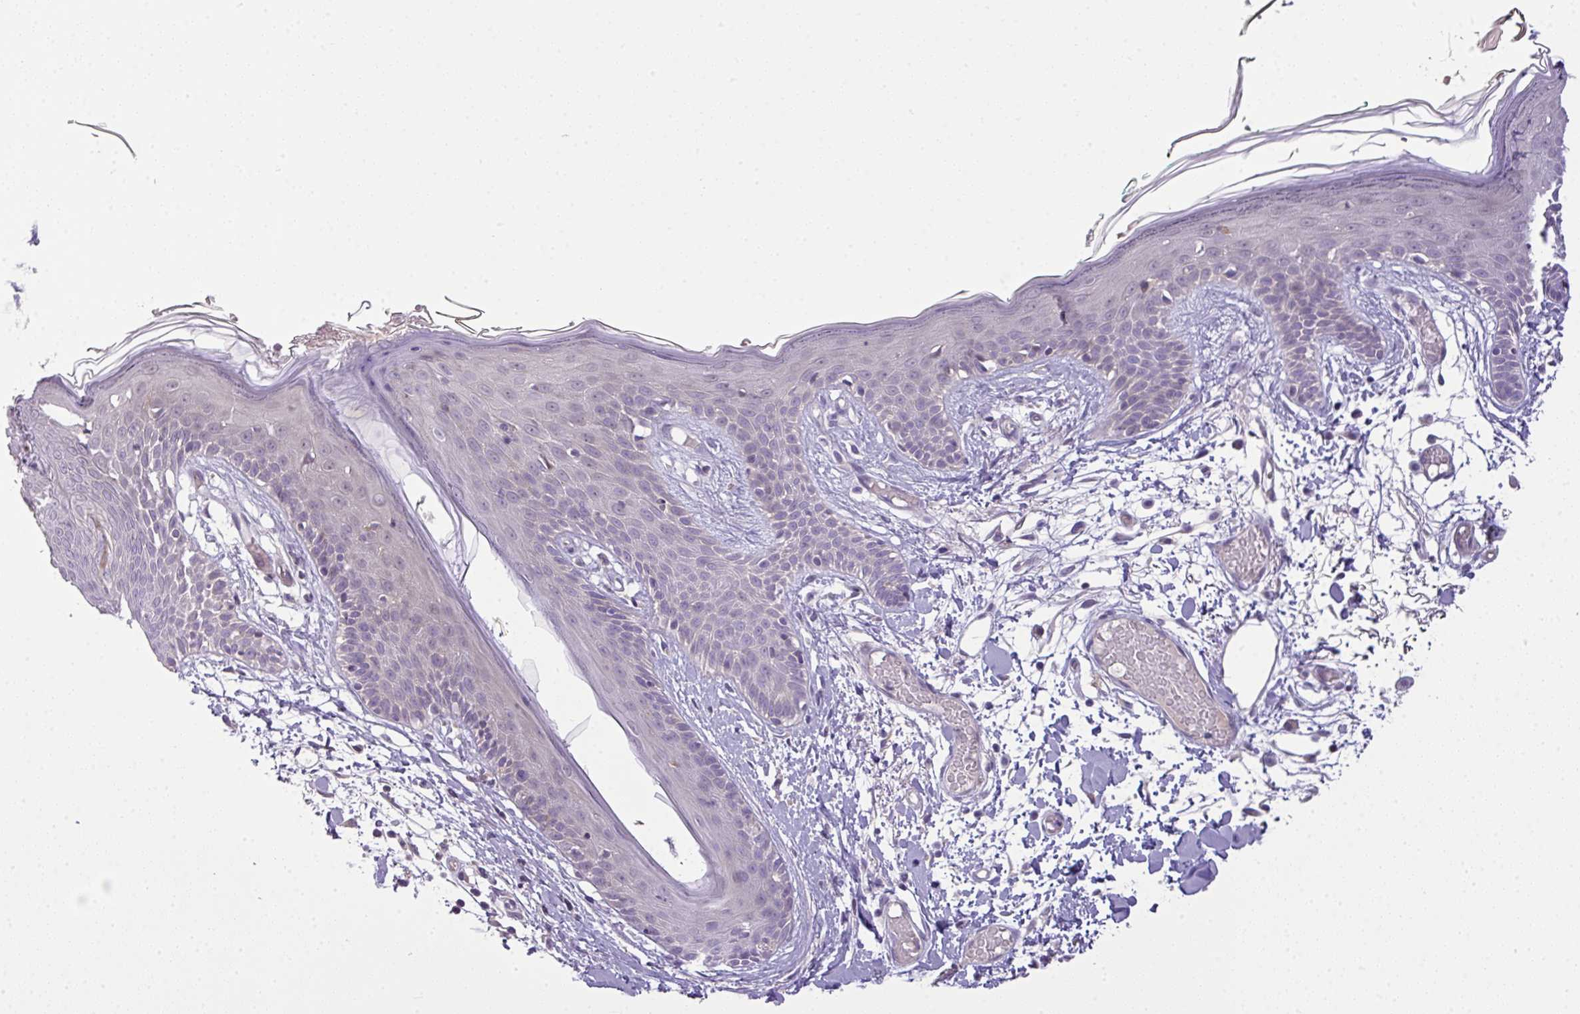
{"staining": {"intensity": "negative", "quantity": "none", "location": "none"}, "tissue": "skin", "cell_type": "Fibroblasts", "image_type": "normal", "snomed": [{"axis": "morphology", "description": "Normal tissue, NOS"}, {"axis": "topography", "description": "Skin"}], "caption": "Micrograph shows no protein positivity in fibroblasts of unremarkable skin. (Brightfield microscopy of DAB (3,3'-diaminobenzidine) IHC at high magnification).", "gene": "PIK3R5", "patient": {"sex": "male", "age": 79}}